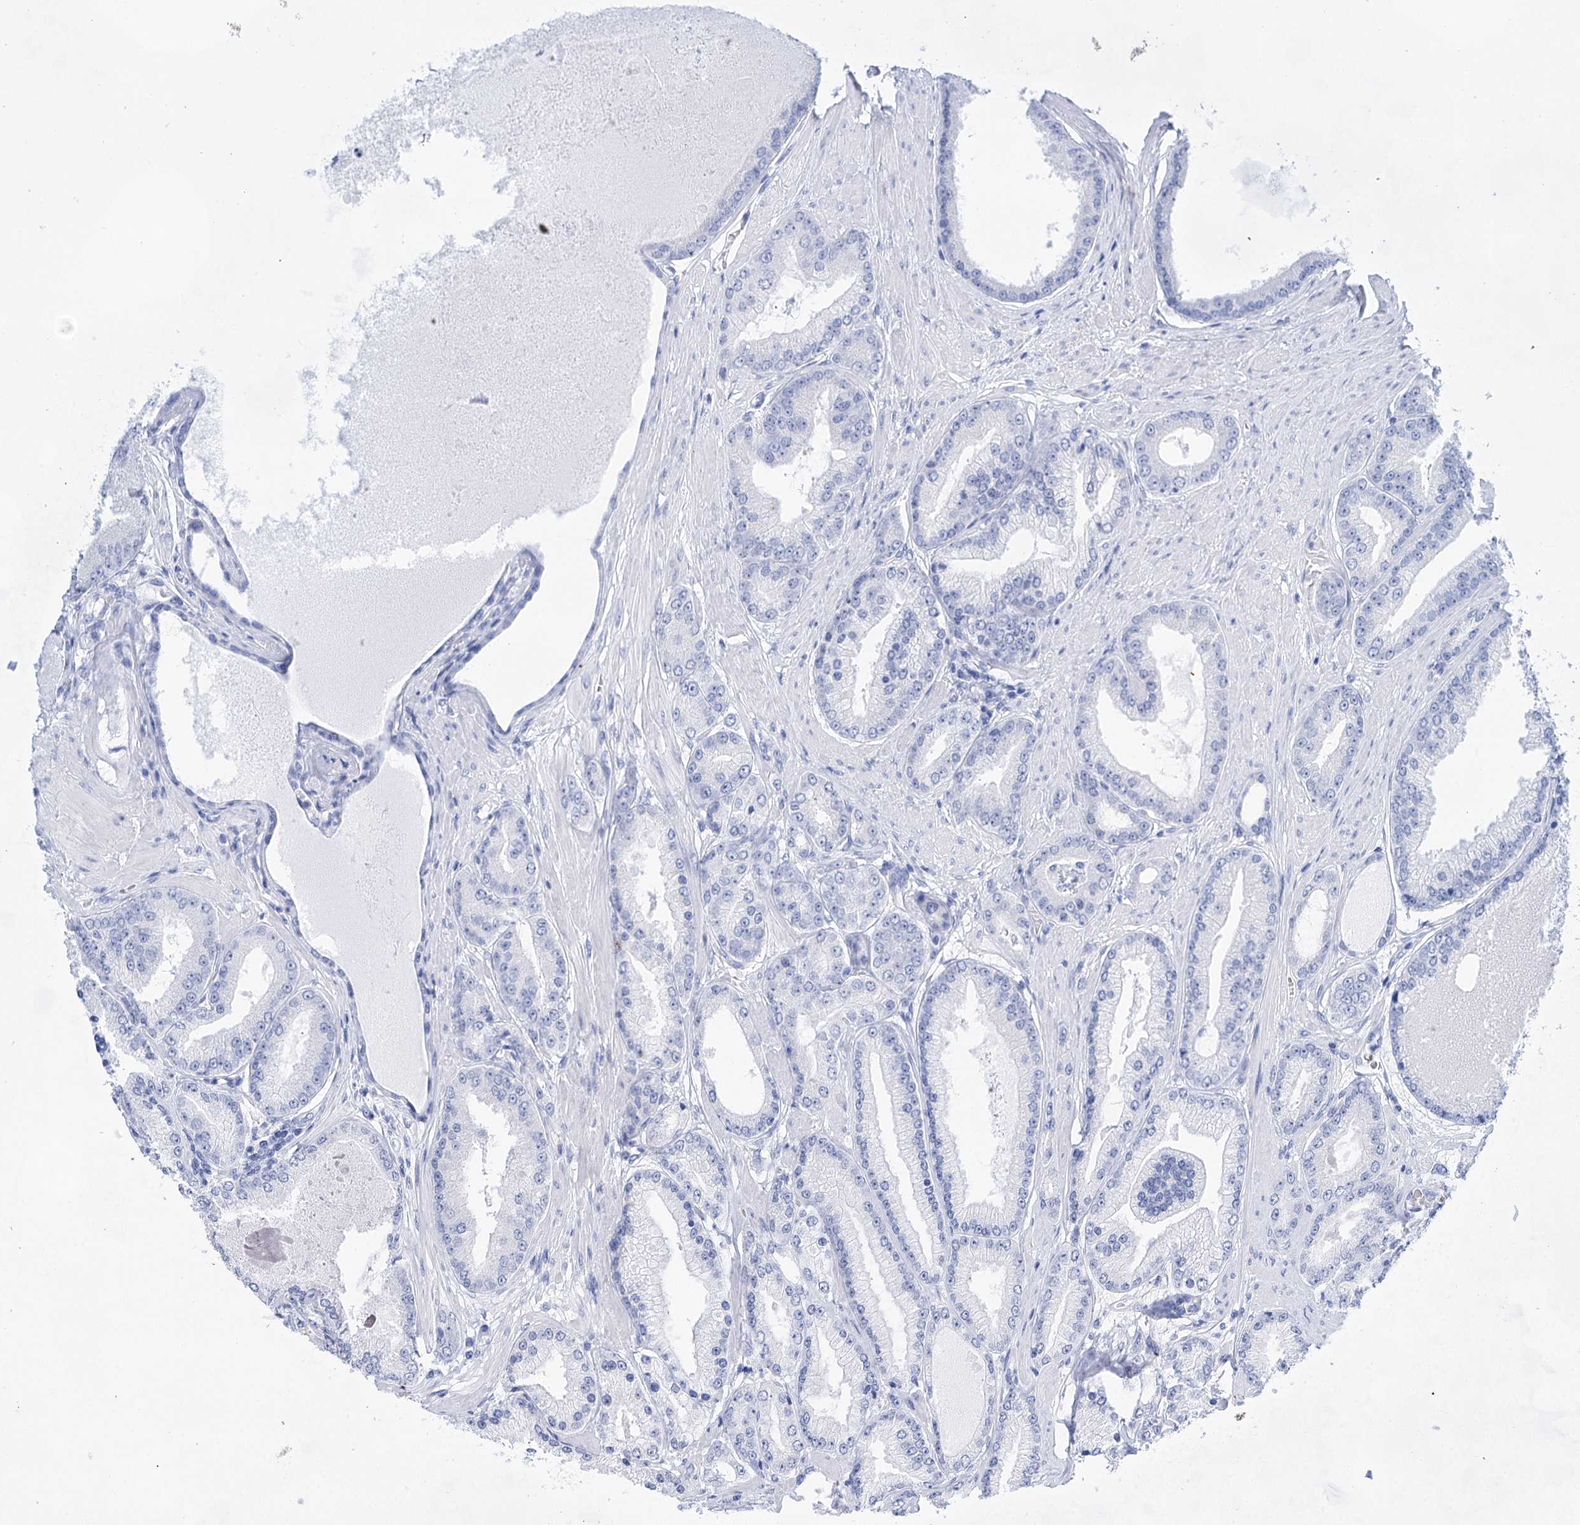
{"staining": {"intensity": "negative", "quantity": "none", "location": "none"}, "tissue": "prostate cancer", "cell_type": "Tumor cells", "image_type": "cancer", "snomed": [{"axis": "morphology", "description": "Adenocarcinoma, High grade"}, {"axis": "topography", "description": "Prostate"}], "caption": "Prostate cancer (high-grade adenocarcinoma) was stained to show a protein in brown. There is no significant positivity in tumor cells.", "gene": "LALBA", "patient": {"sex": "male", "age": 59}}